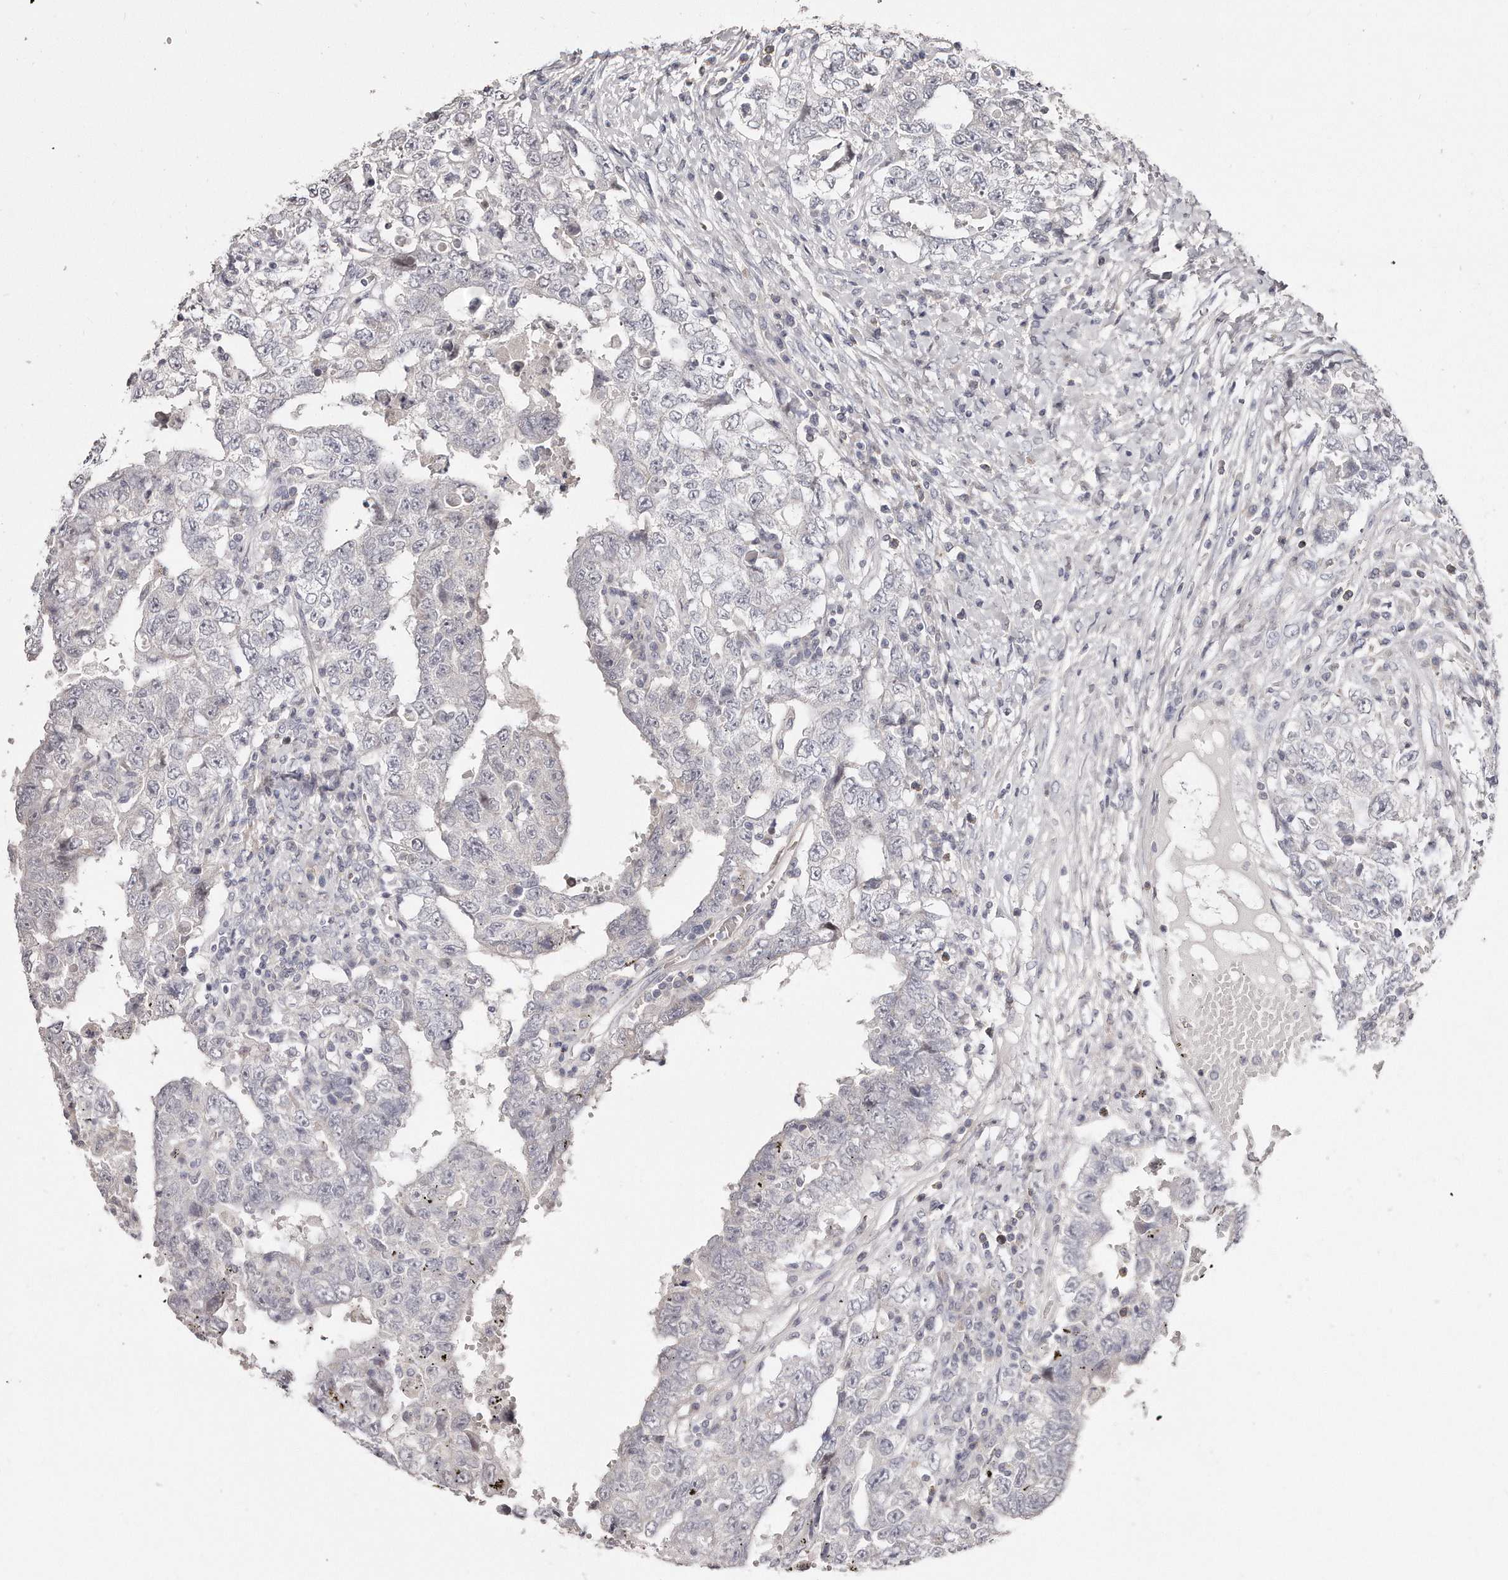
{"staining": {"intensity": "negative", "quantity": "none", "location": "none"}, "tissue": "testis cancer", "cell_type": "Tumor cells", "image_type": "cancer", "snomed": [{"axis": "morphology", "description": "Carcinoma, Embryonal, NOS"}, {"axis": "topography", "description": "Testis"}], "caption": "Protein analysis of embryonal carcinoma (testis) displays no significant staining in tumor cells.", "gene": "TTLL4", "patient": {"sex": "male", "age": 26}}